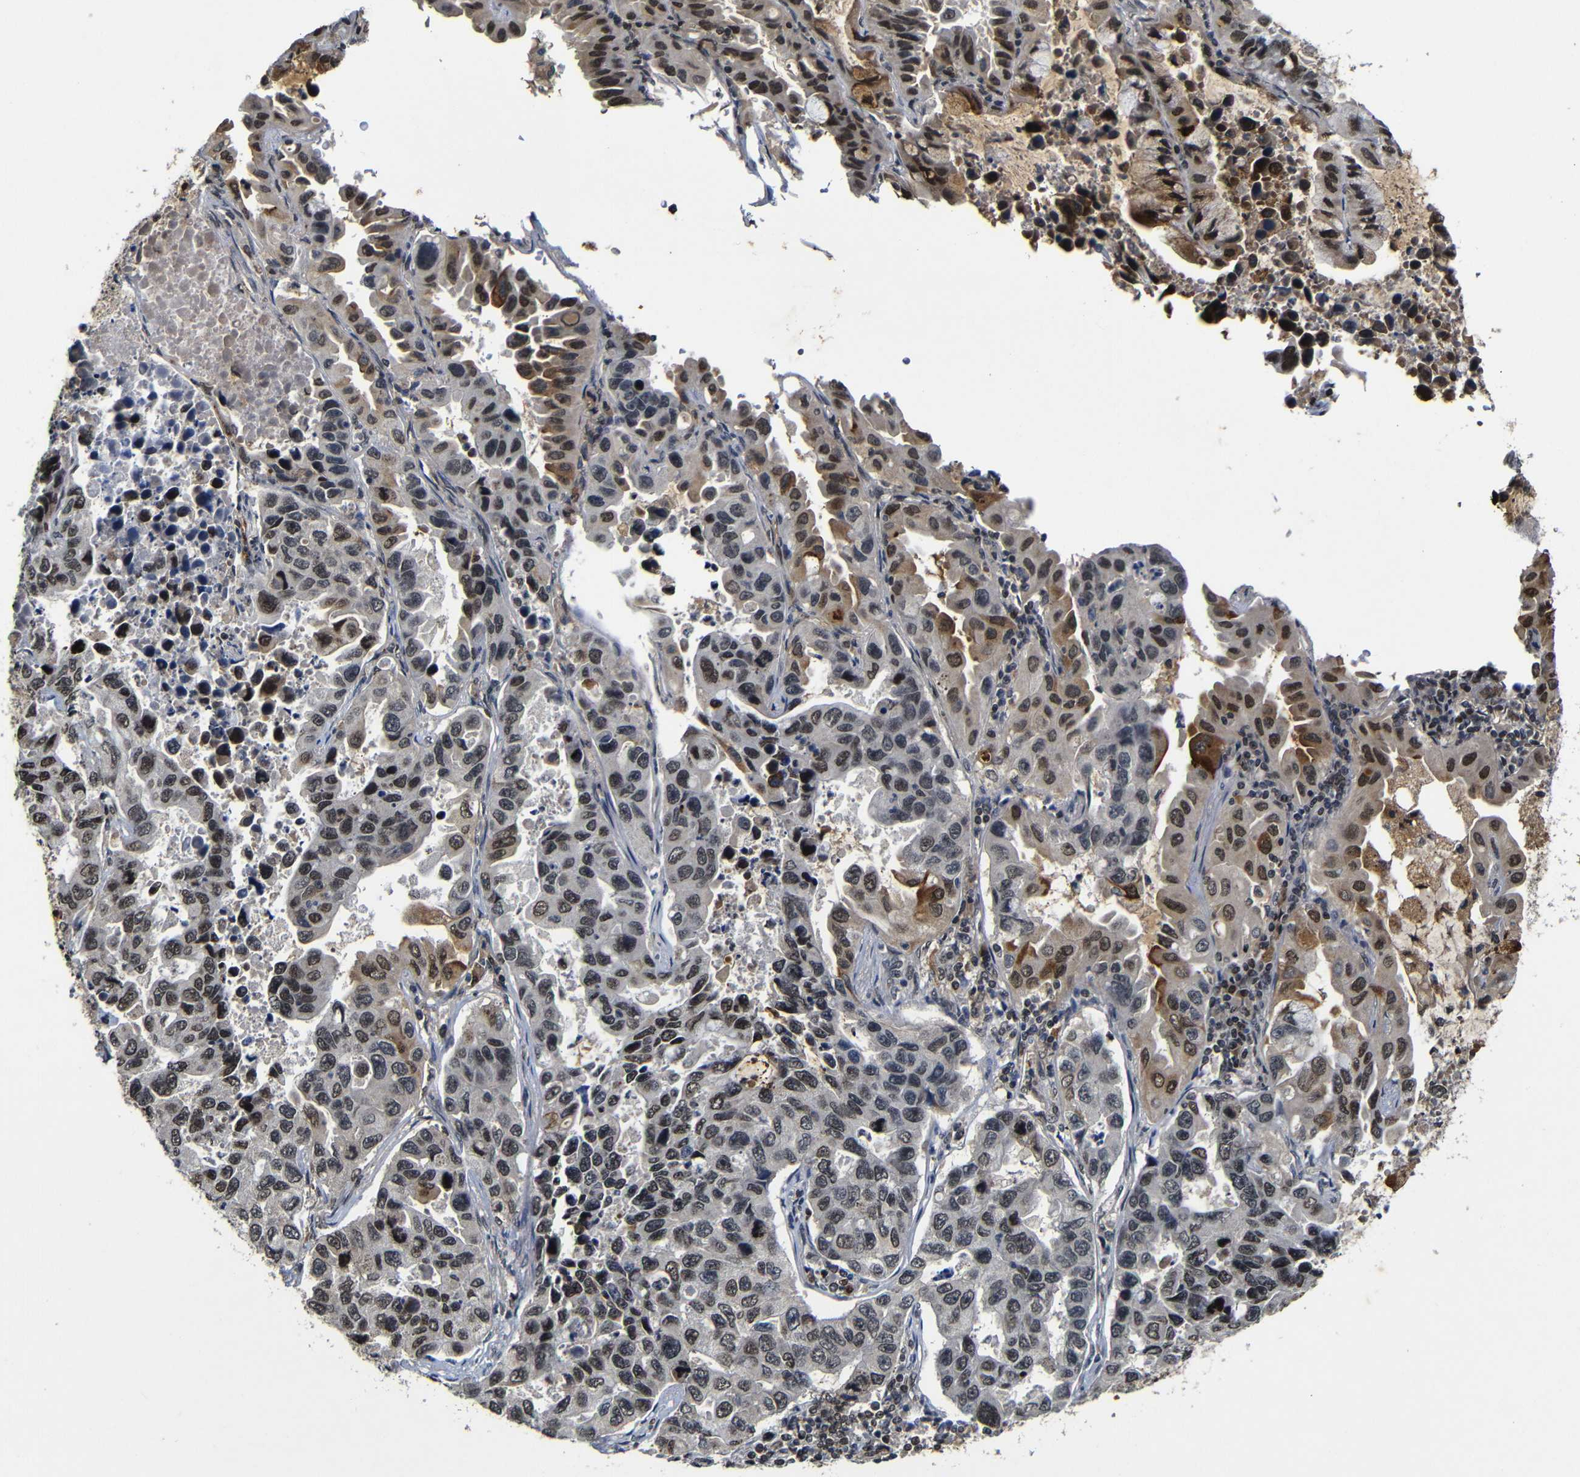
{"staining": {"intensity": "moderate", "quantity": "<25%", "location": "cytoplasmic/membranous,nuclear"}, "tissue": "lung cancer", "cell_type": "Tumor cells", "image_type": "cancer", "snomed": [{"axis": "morphology", "description": "Adenocarcinoma, NOS"}, {"axis": "topography", "description": "Lung"}], "caption": "Protein expression analysis of lung adenocarcinoma exhibits moderate cytoplasmic/membranous and nuclear expression in approximately <25% of tumor cells.", "gene": "MYC", "patient": {"sex": "male", "age": 64}}